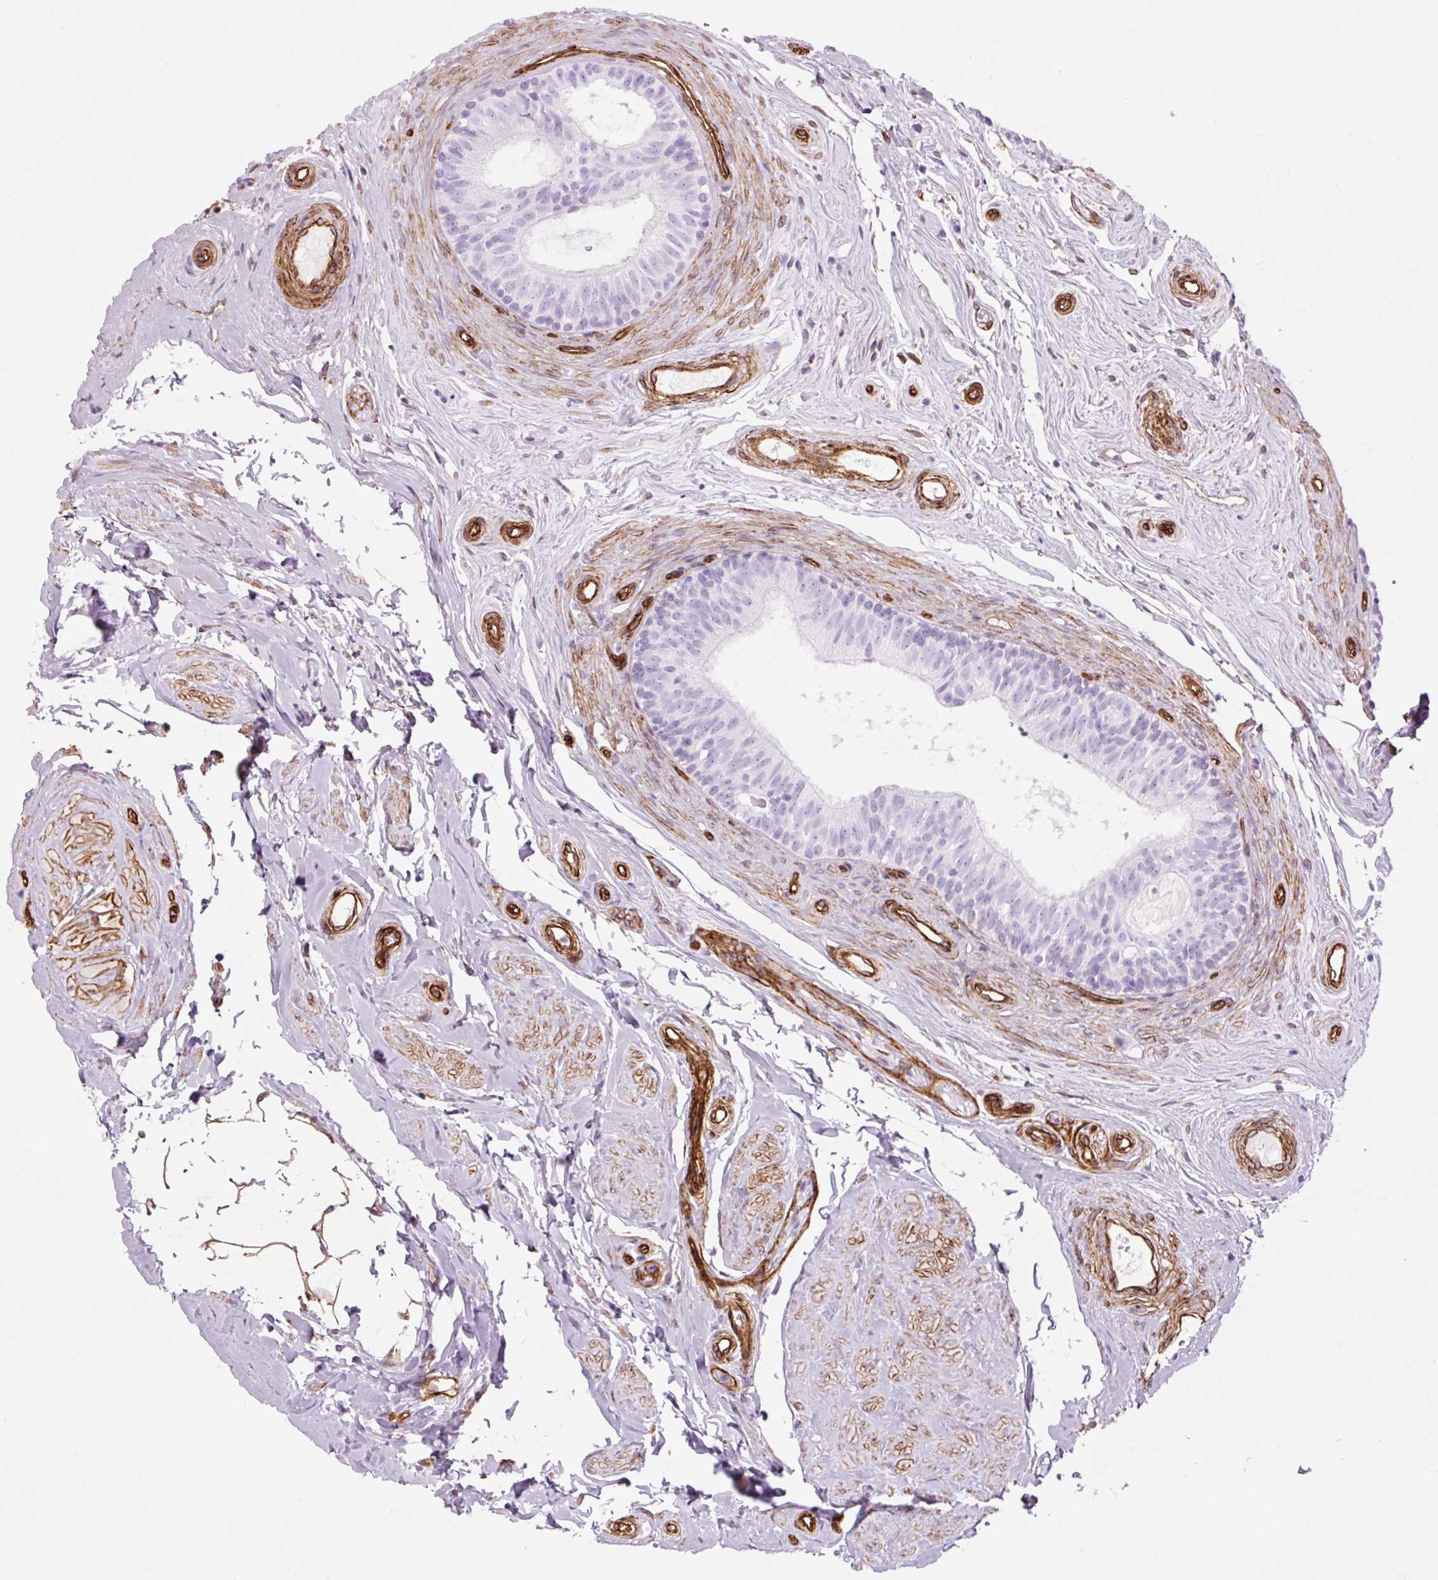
{"staining": {"intensity": "negative", "quantity": "none", "location": "none"}, "tissue": "epididymis", "cell_type": "Glandular cells", "image_type": "normal", "snomed": [{"axis": "morphology", "description": "Normal tissue, NOS"}, {"axis": "topography", "description": "Epididymis"}], "caption": "Immunohistochemistry image of unremarkable human epididymis stained for a protein (brown), which displays no positivity in glandular cells. The staining is performed using DAB brown chromogen with nuclei counter-stained in using hematoxylin.", "gene": "CAV1", "patient": {"sex": "male", "age": 45}}